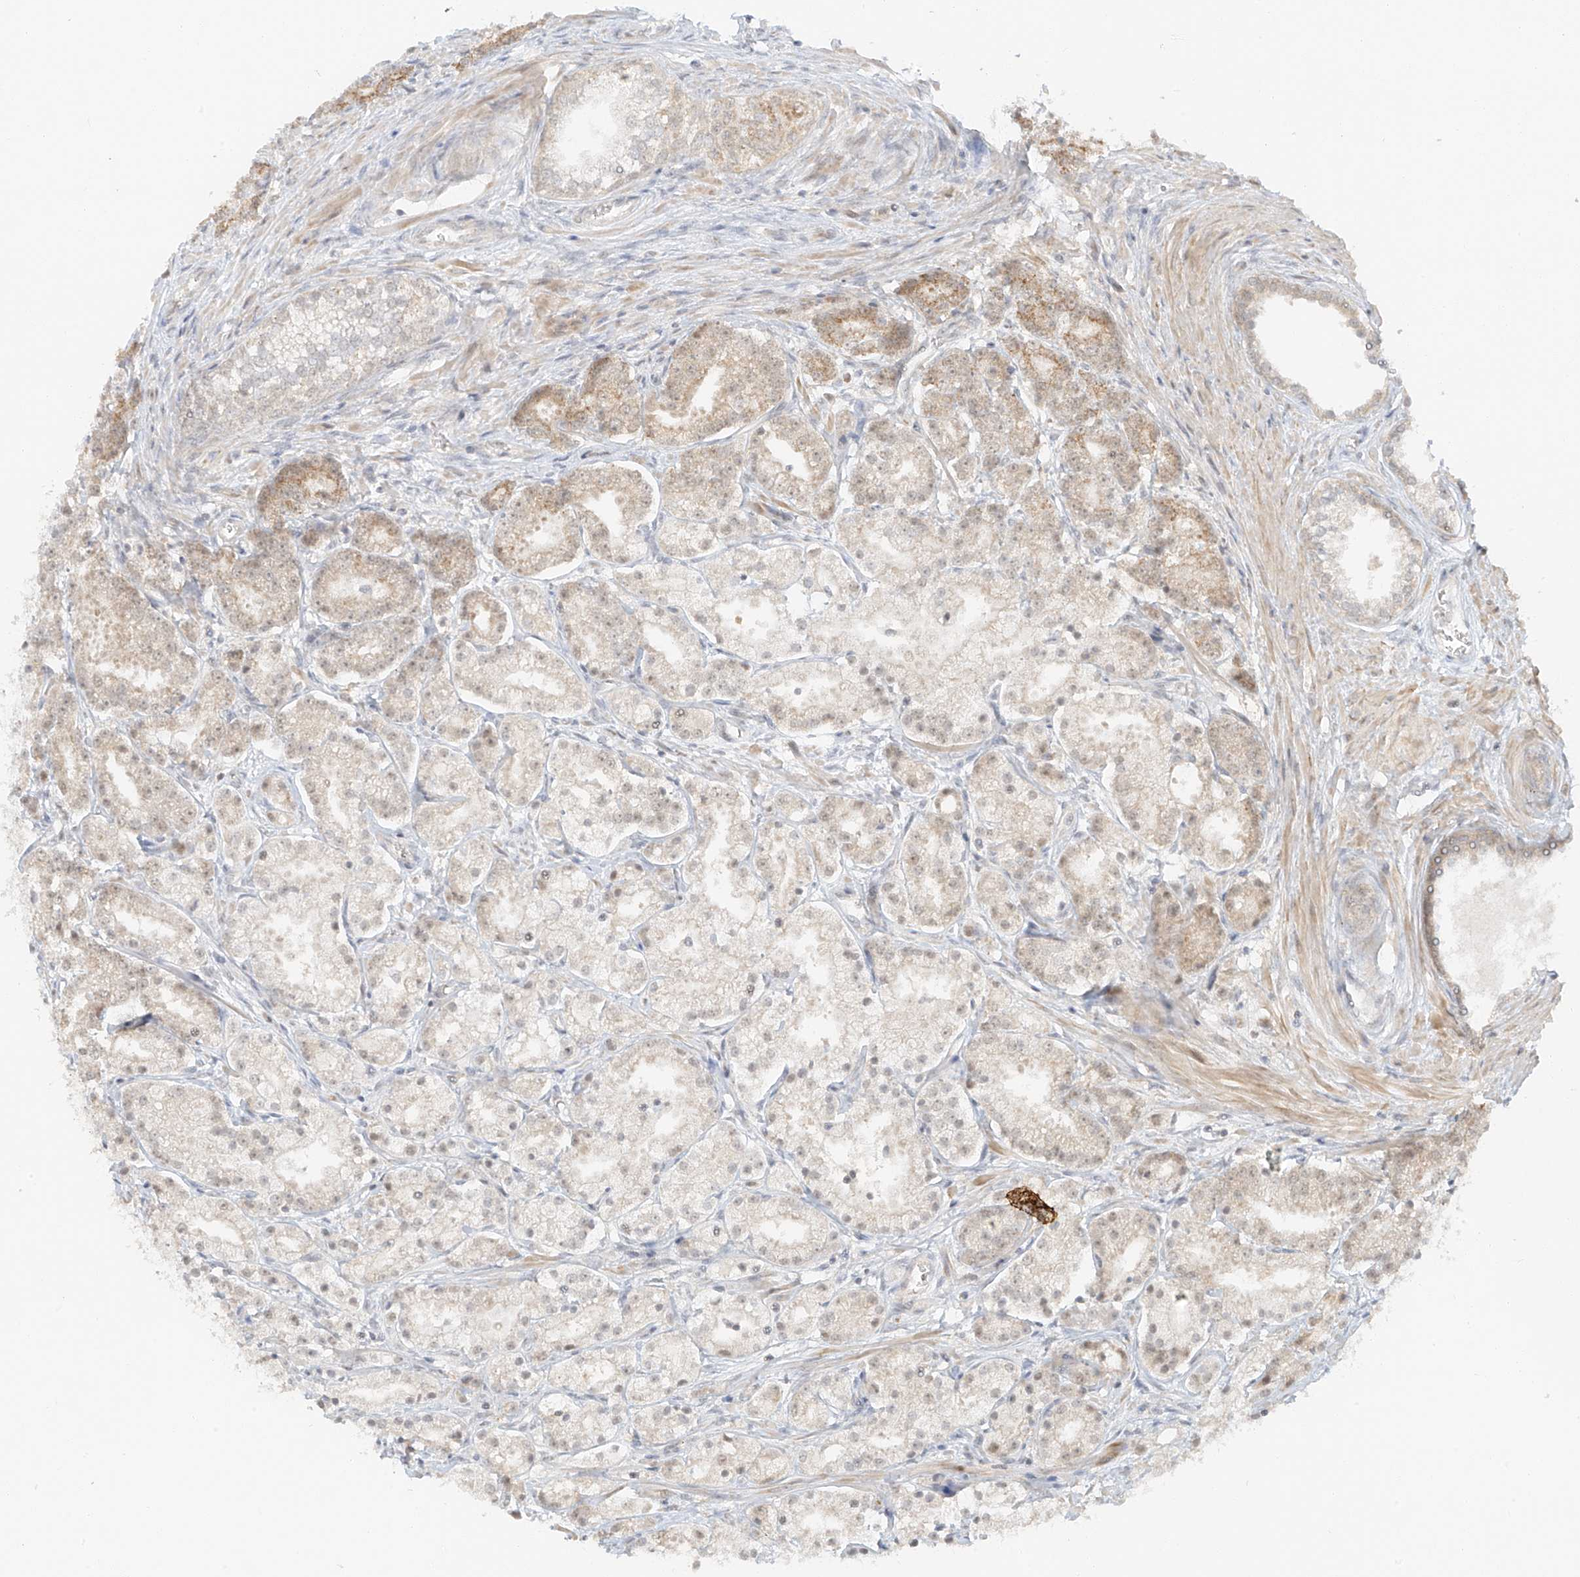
{"staining": {"intensity": "moderate", "quantity": "<25%", "location": "cytoplasmic/membranous"}, "tissue": "prostate cancer", "cell_type": "Tumor cells", "image_type": "cancer", "snomed": [{"axis": "morphology", "description": "Adenocarcinoma, High grade"}, {"axis": "topography", "description": "Prostate"}], "caption": "Immunohistochemistry (IHC) histopathology image of prostate cancer stained for a protein (brown), which exhibits low levels of moderate cytoplasmic/membranous staining in approximately <25% of tumor cells.", "gene": "MIPEP", "patient": {"sex": "male", "age": 69}}